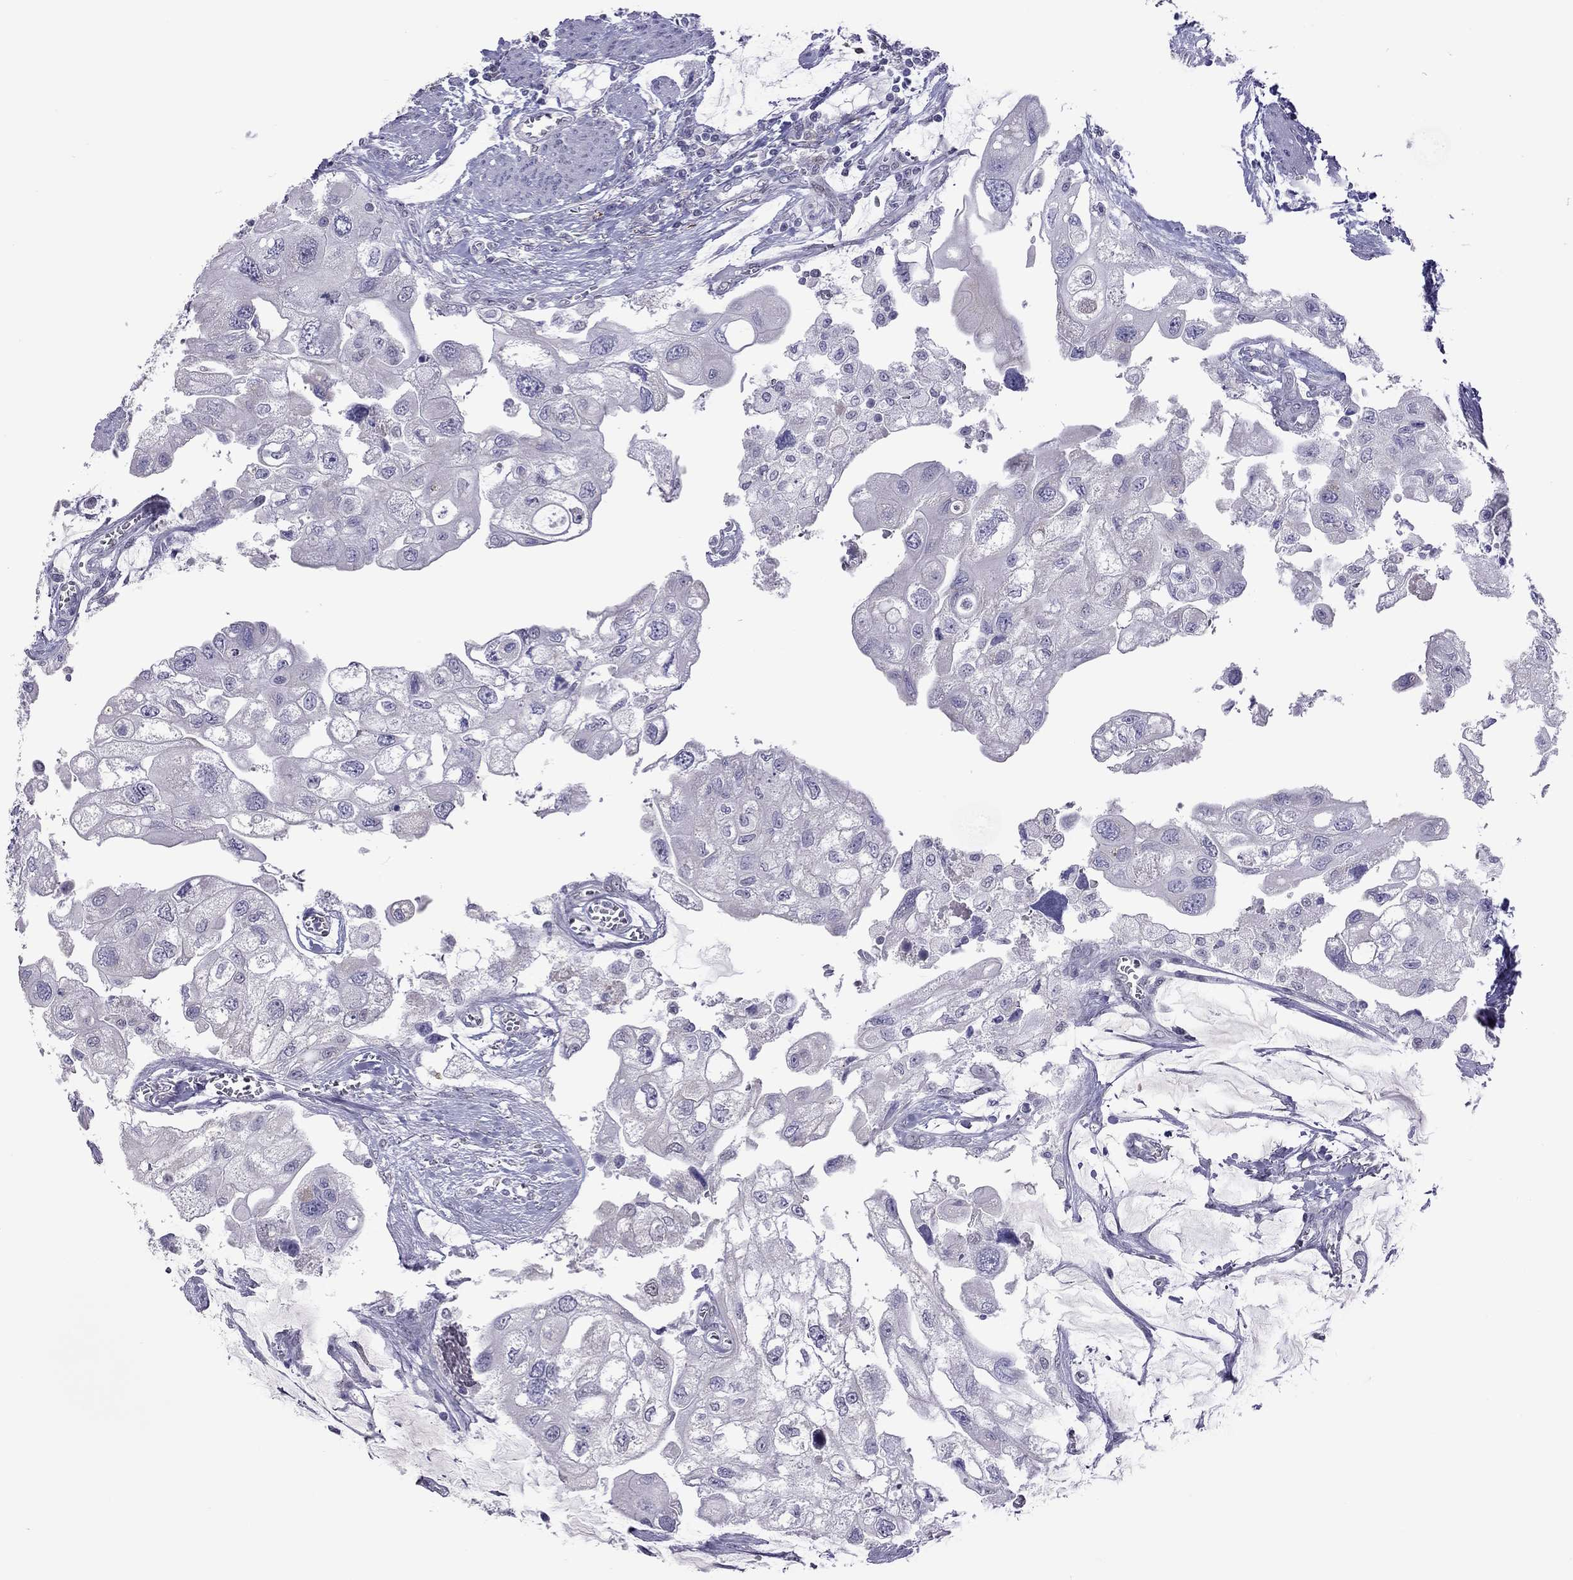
{"staining": {"intensity": "negative", "quantity": "none", "location": "none"}, "tissue": "urothelial cancer", "cell_type": "Tumor cells", "image_type": "cancer", "snomed": [{"axis": "morphology", "description": "Urothelial carcinoma, High grade"}, {"axis": "topography", "description": "Urinary bladder"}], "caption": "Immunohistochemistry (IHC) of urothelial cancer reveals no staining in tumor cells.", "gene": "PPP1R3A", "patient": {"sex": "male", "age": 59}}